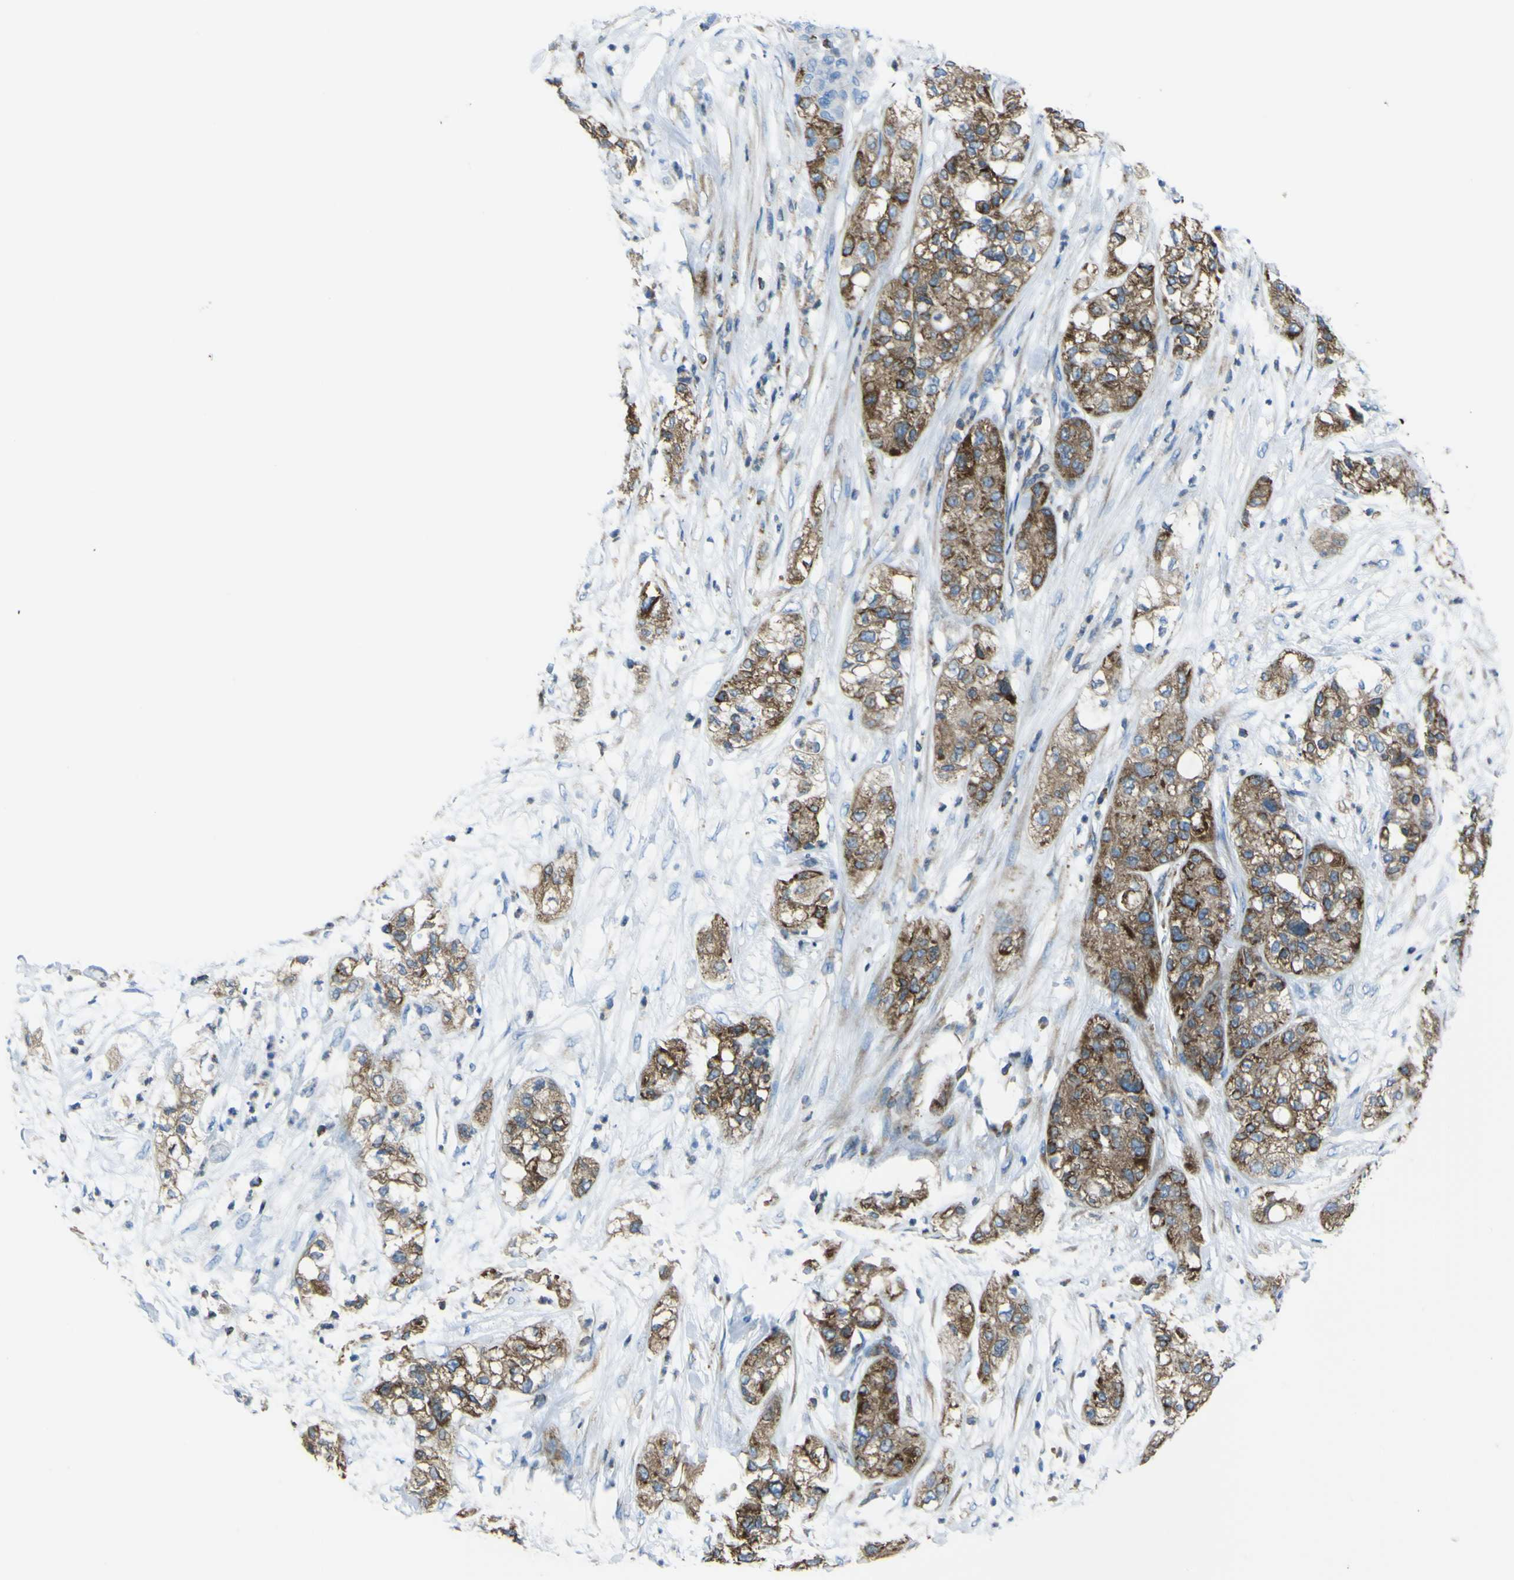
{"staining": {"intensity": "moderate", "quantity": ">75%", "location": "cytoplasmic/membranous"}, "tissue": "pancreatic cancer", "cell_type": "Tumor cells", "image_type": "cancer", "snomed": [{"axis": "morphology", "description": "Adenocarcinoma, NOS"}, {"axis": "topography", "description": "Pancreas"}], "caption": "High-magnification brightfield microscopy of pancreatic cancer (adenocarcinoma) stained with DAB (3,3'-diaminobenzidine) (brown) and counterstained with hematoxylin (blue). tumor cells exhibit moderate cytoplasmic/membranous positivity is identified in approximately>75% of cells.", "gene": "STIM1", "patient": {"sex": "female", "age": 78}}